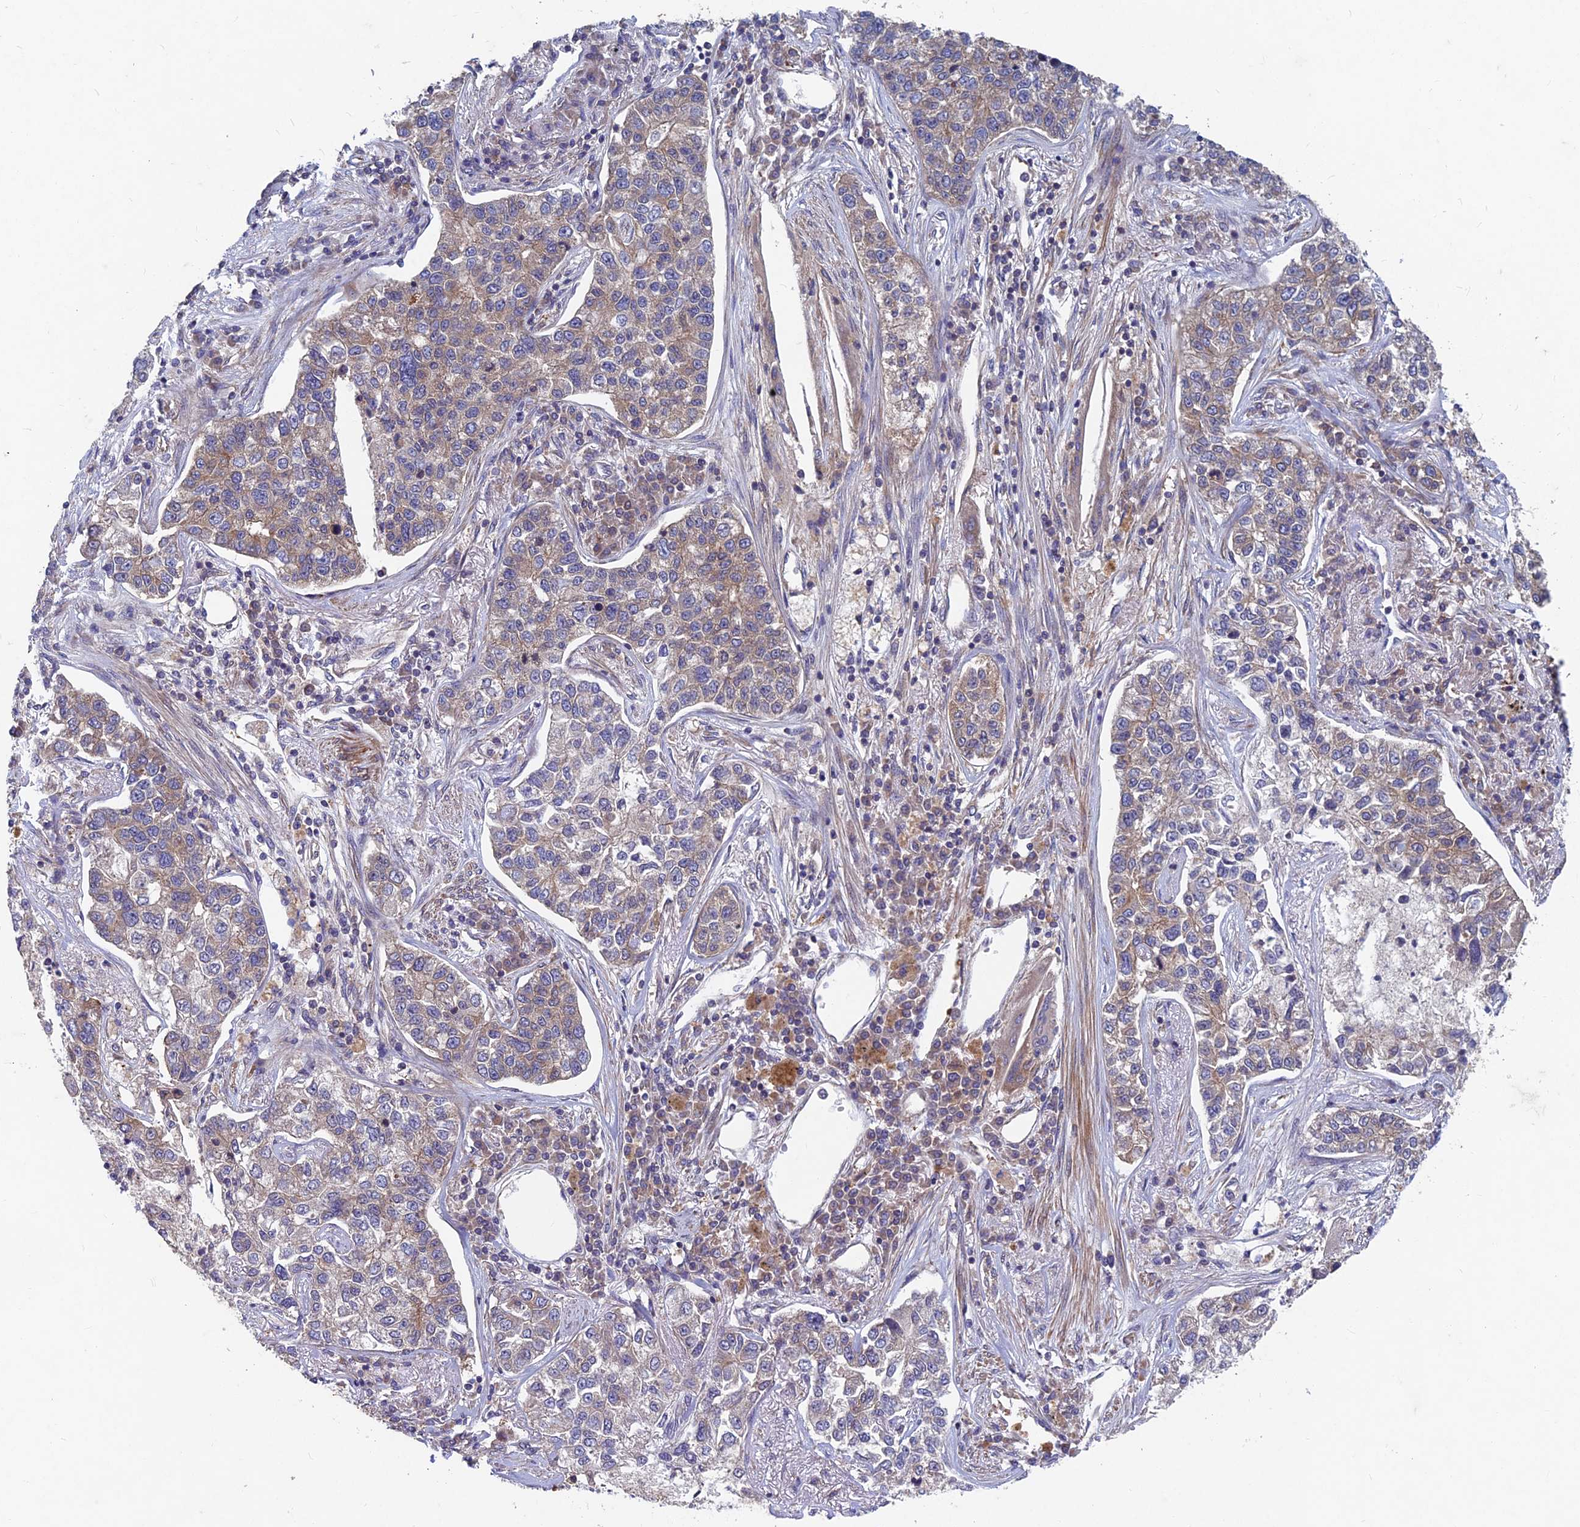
{"staining": {"intensity": "moderate", "quantity": "25%-75%", "location": "cytoplasmic/membranous"}, "tissue": "lung cancer", "cell_type": "Tumor cells", "image_type": "cancer", "snomed": [{"axis": "morphology", "description": "Adenocarcinoma, NOS"}, {"axis": "topography", "description": "Lung"}], "caption": "Moderate cytoplasmic/membranous staining for a protein is appreciated in about 25%-75% of tumor cells of lung adenocarcinoma using immunohistochemistry (IHC).", "gene": "NCAPG", "patient": {"sex": "male", "age": 49}}